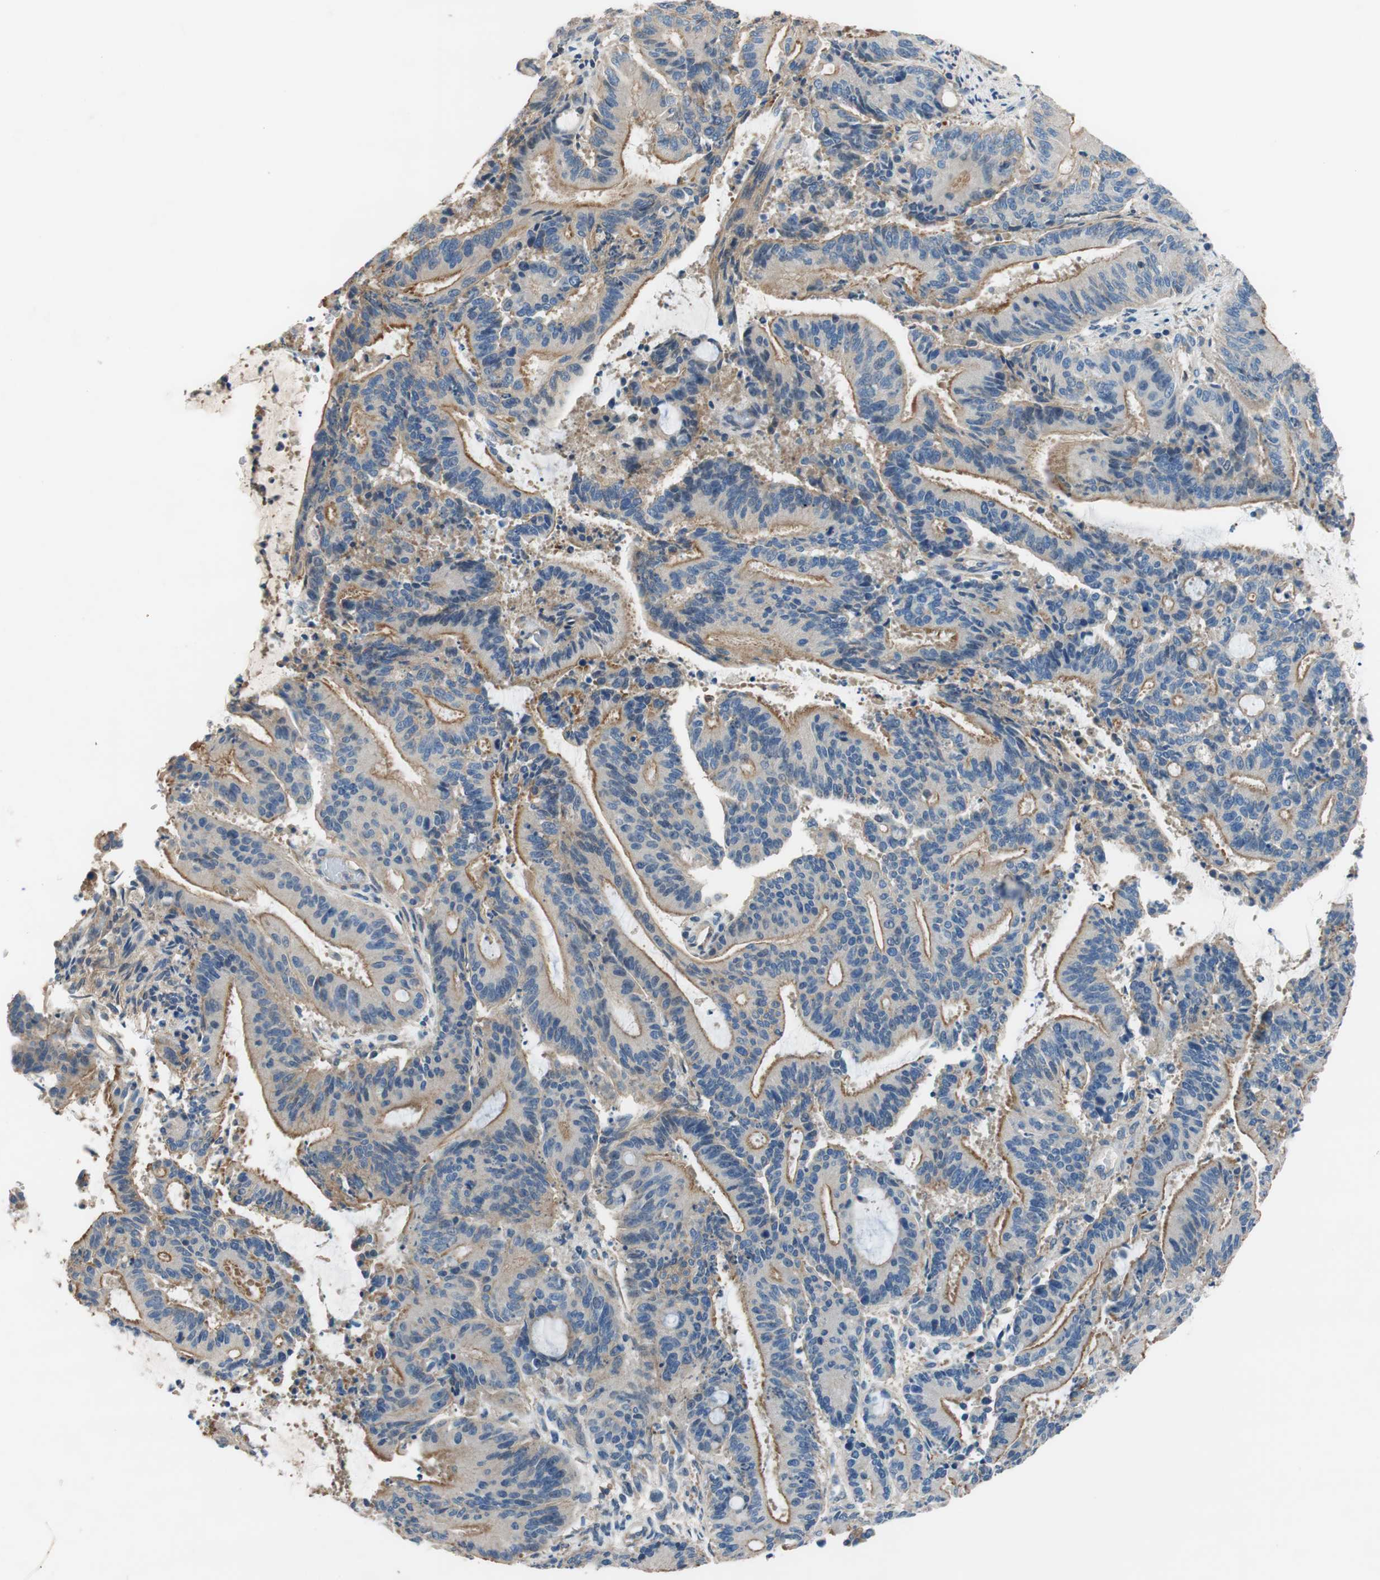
{"staining": {"intensity": "moderate", "quantity": ">75%", "location": "cytoplasmic/membranous"}, "tissue": "liver cancer", "cell_type": "Tumor cells", "image_type": "cancer", "snomed": [{"axis": "morphology", "description": "Cholangiocarcinoma"}, {"axis": "topography", "description": "Liver"}], "caption": "Immunohistochemistry (IHC) of cholangiocarcinoma (liver) shows medium levels of moderate cytoplasmic/membranous staining in about >75% of tumor cells.", "gene": "CALML3", "patient": {"sex": "female", "age": 73}}